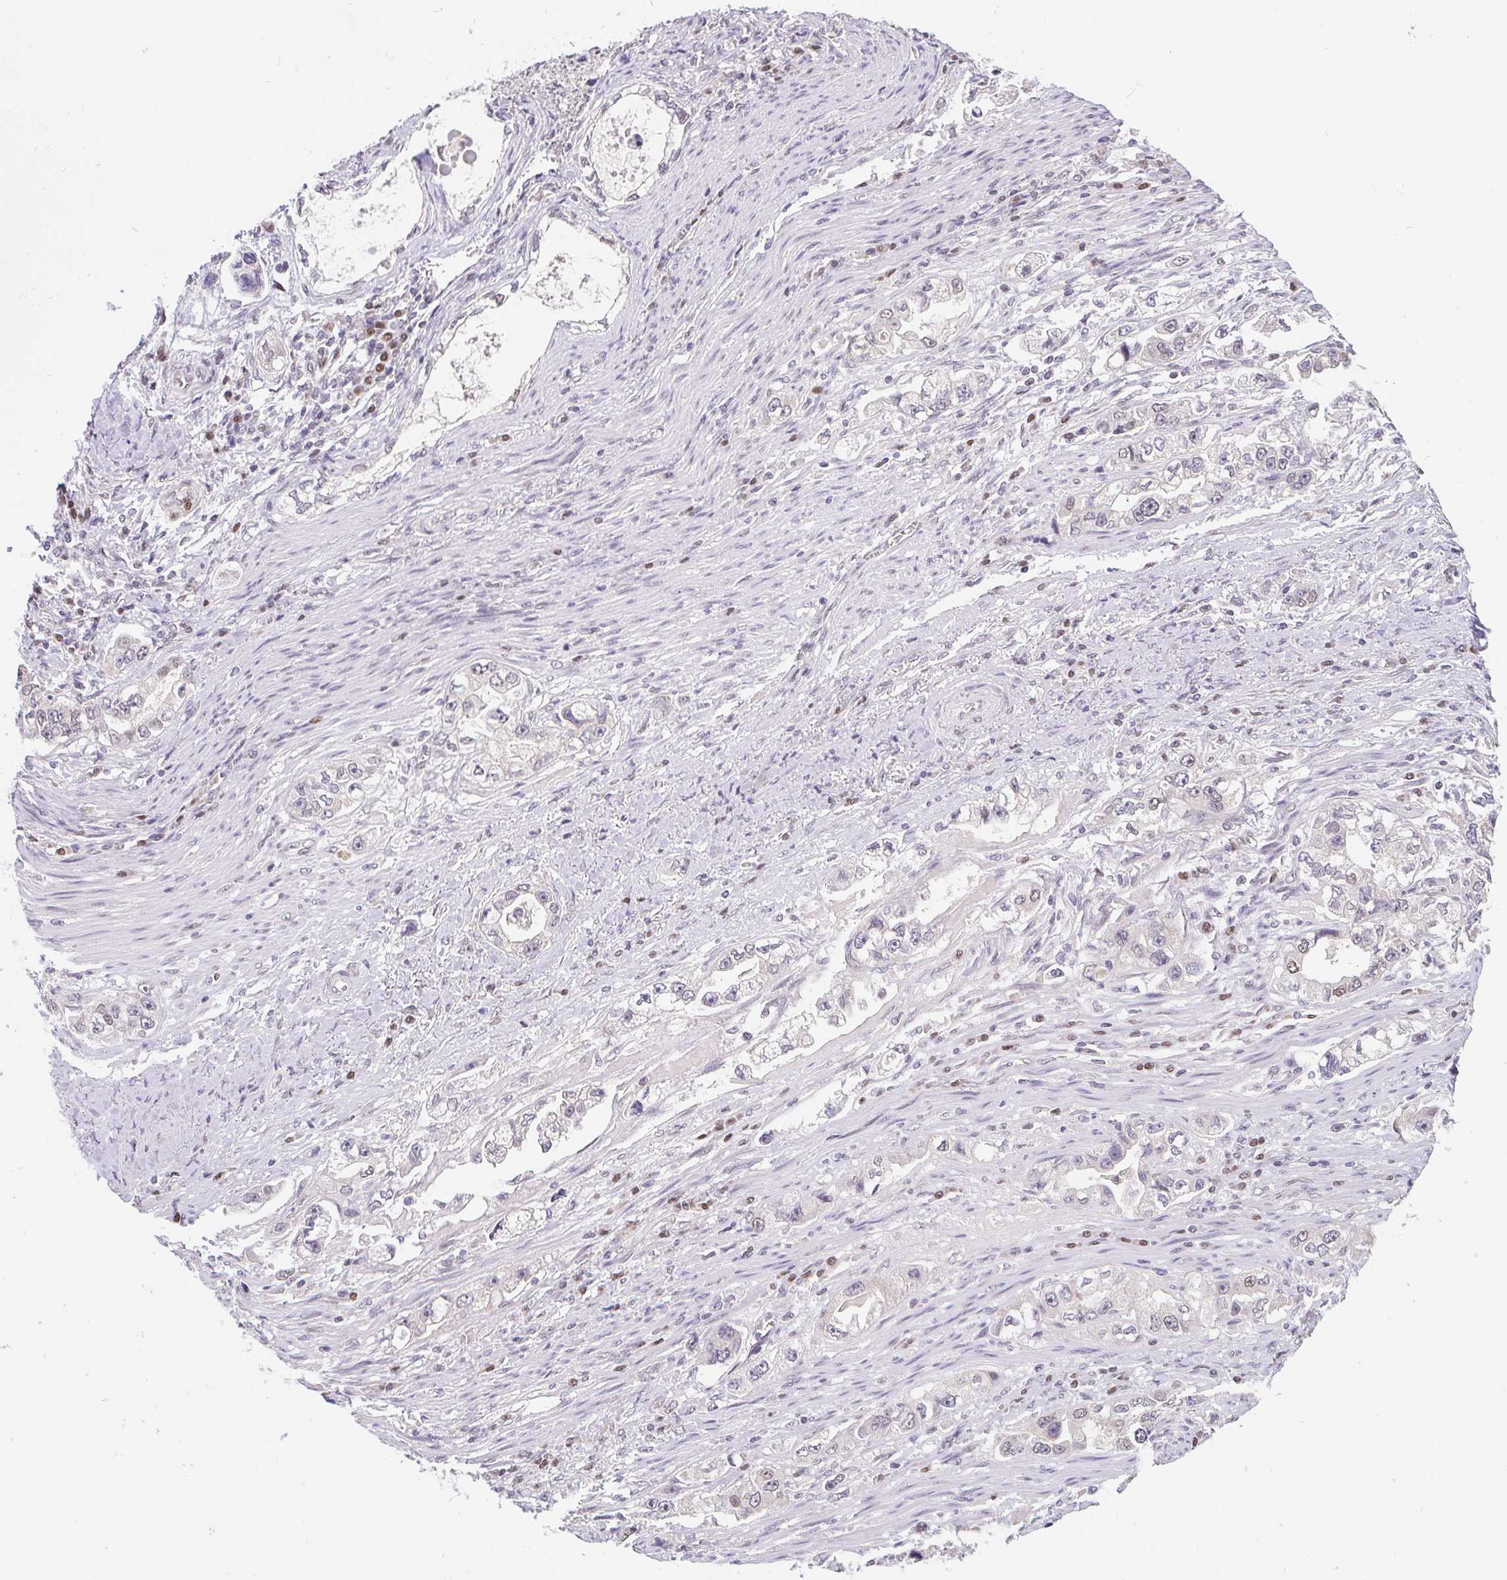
{"staining": {"intensity": "weak", "quantity": "<25%", "location": "nuclear"}, "tissue": "stomach cancer", "cell_type": "Tumor cells", "image_type": "cancer", "snomed": [{"axis": "morphology", "description": "Adenocarcinoma, NOS"}, {"axis": "topography", "description": "Stomach, lower"}], "caption": "Stomach cancer was stained to show a protein in brown. There is no significant positivity in tumor cells.", "gene": "POU2F1", "patient": {"sex": "female", "age": 93}}